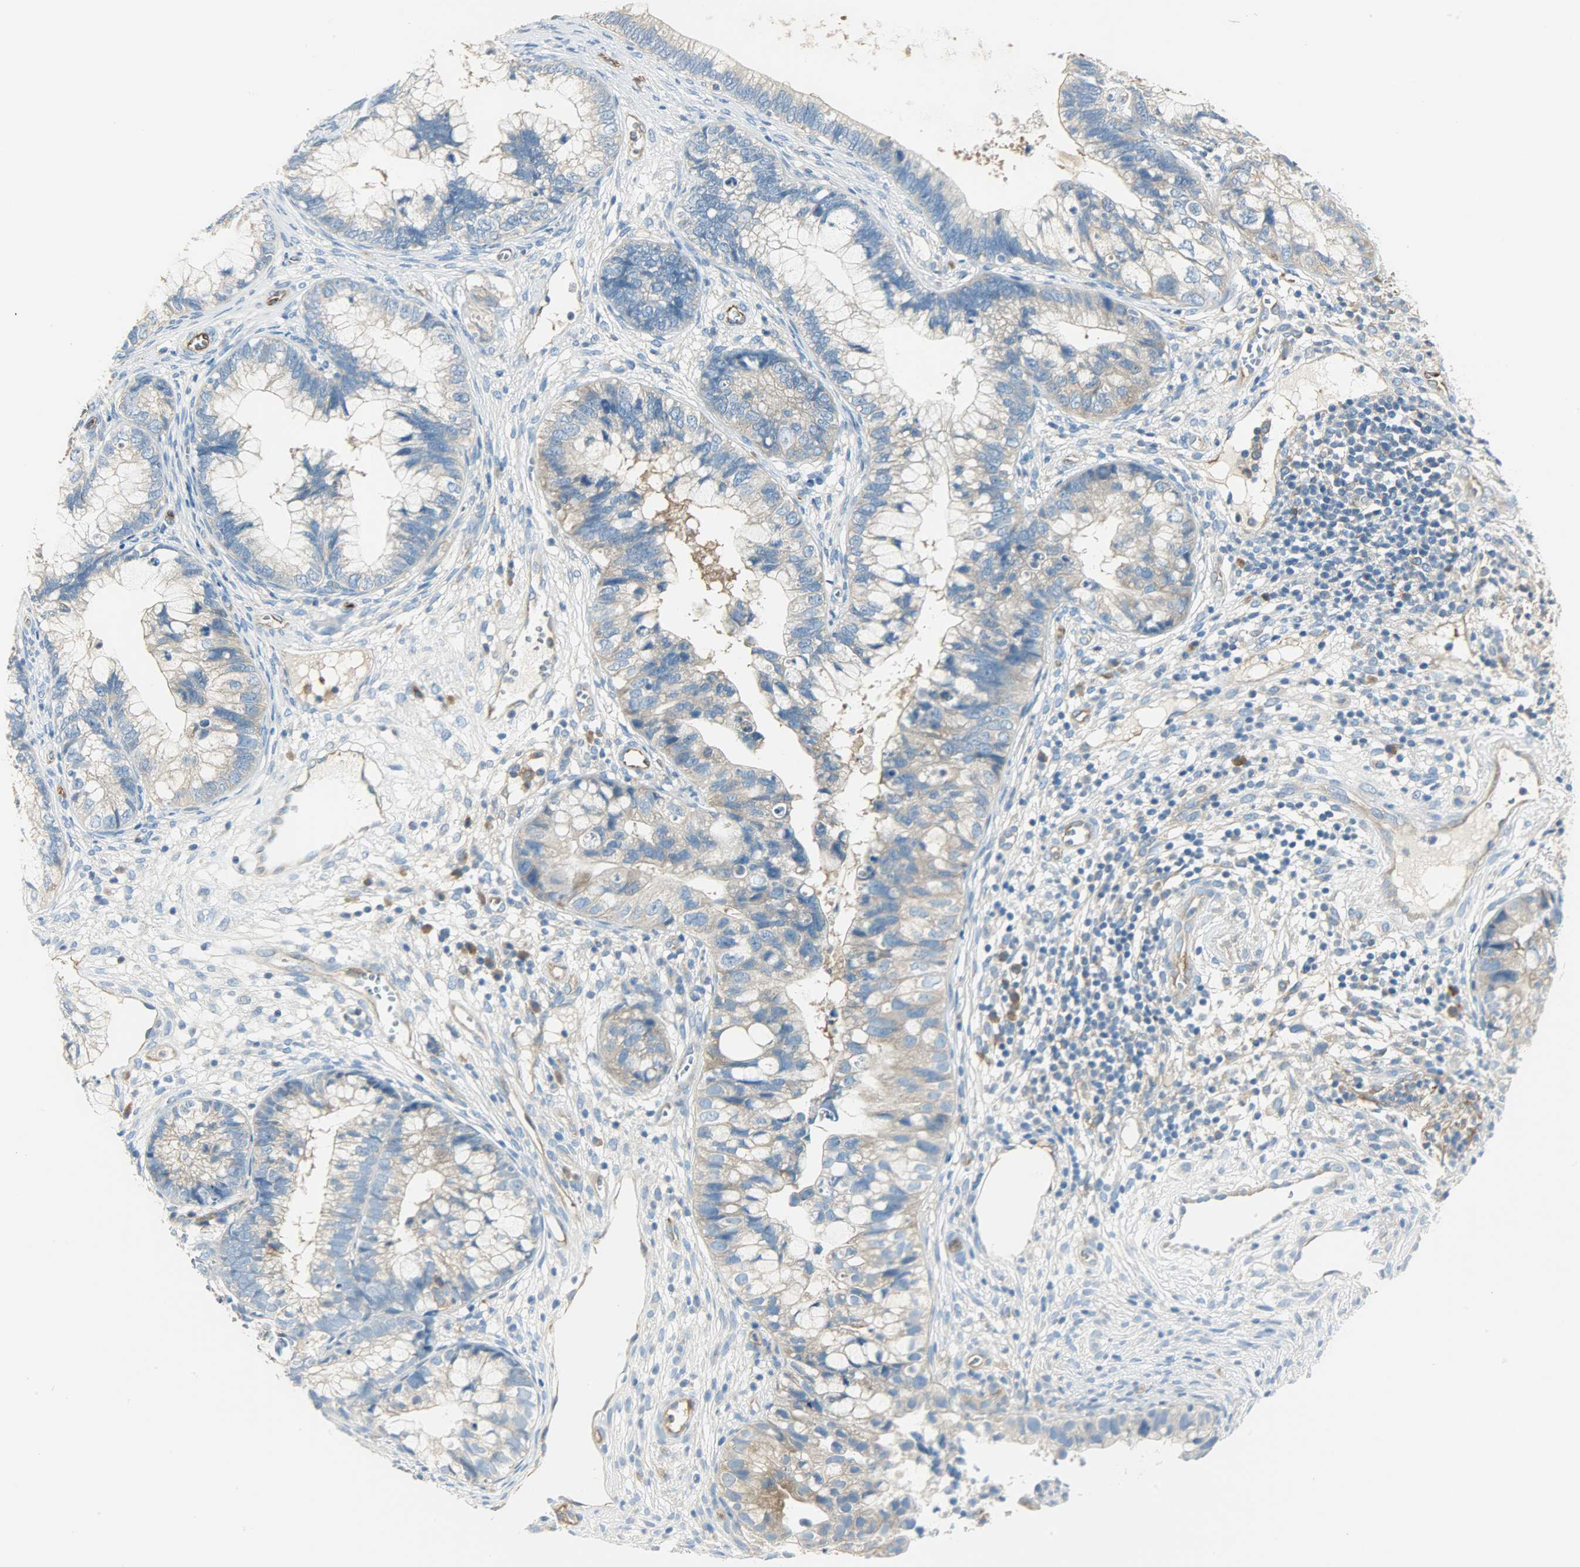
{"staining": {"intensity": "moderate", "quantity": "<25%", "location": "cytoplasmic/membranous"}, "tissue": "cervical cancer", "cell_type": "Tumor cells", "image_type": "cancer", "snomed": [{"axis": "morphology", "description": "Adenocarcinoma, NOS"}, {"axis": "topography", "description": "Cervix"}], "caption": "A low amount of moderate cytoplasmic/membranous positivity is appreciated in approximately <25% of tumor cells in cervical cancer tissue. Nuclei are stained in blue.", "gene": "WARS1", "patient": {"sex": "female", "age": 44}}